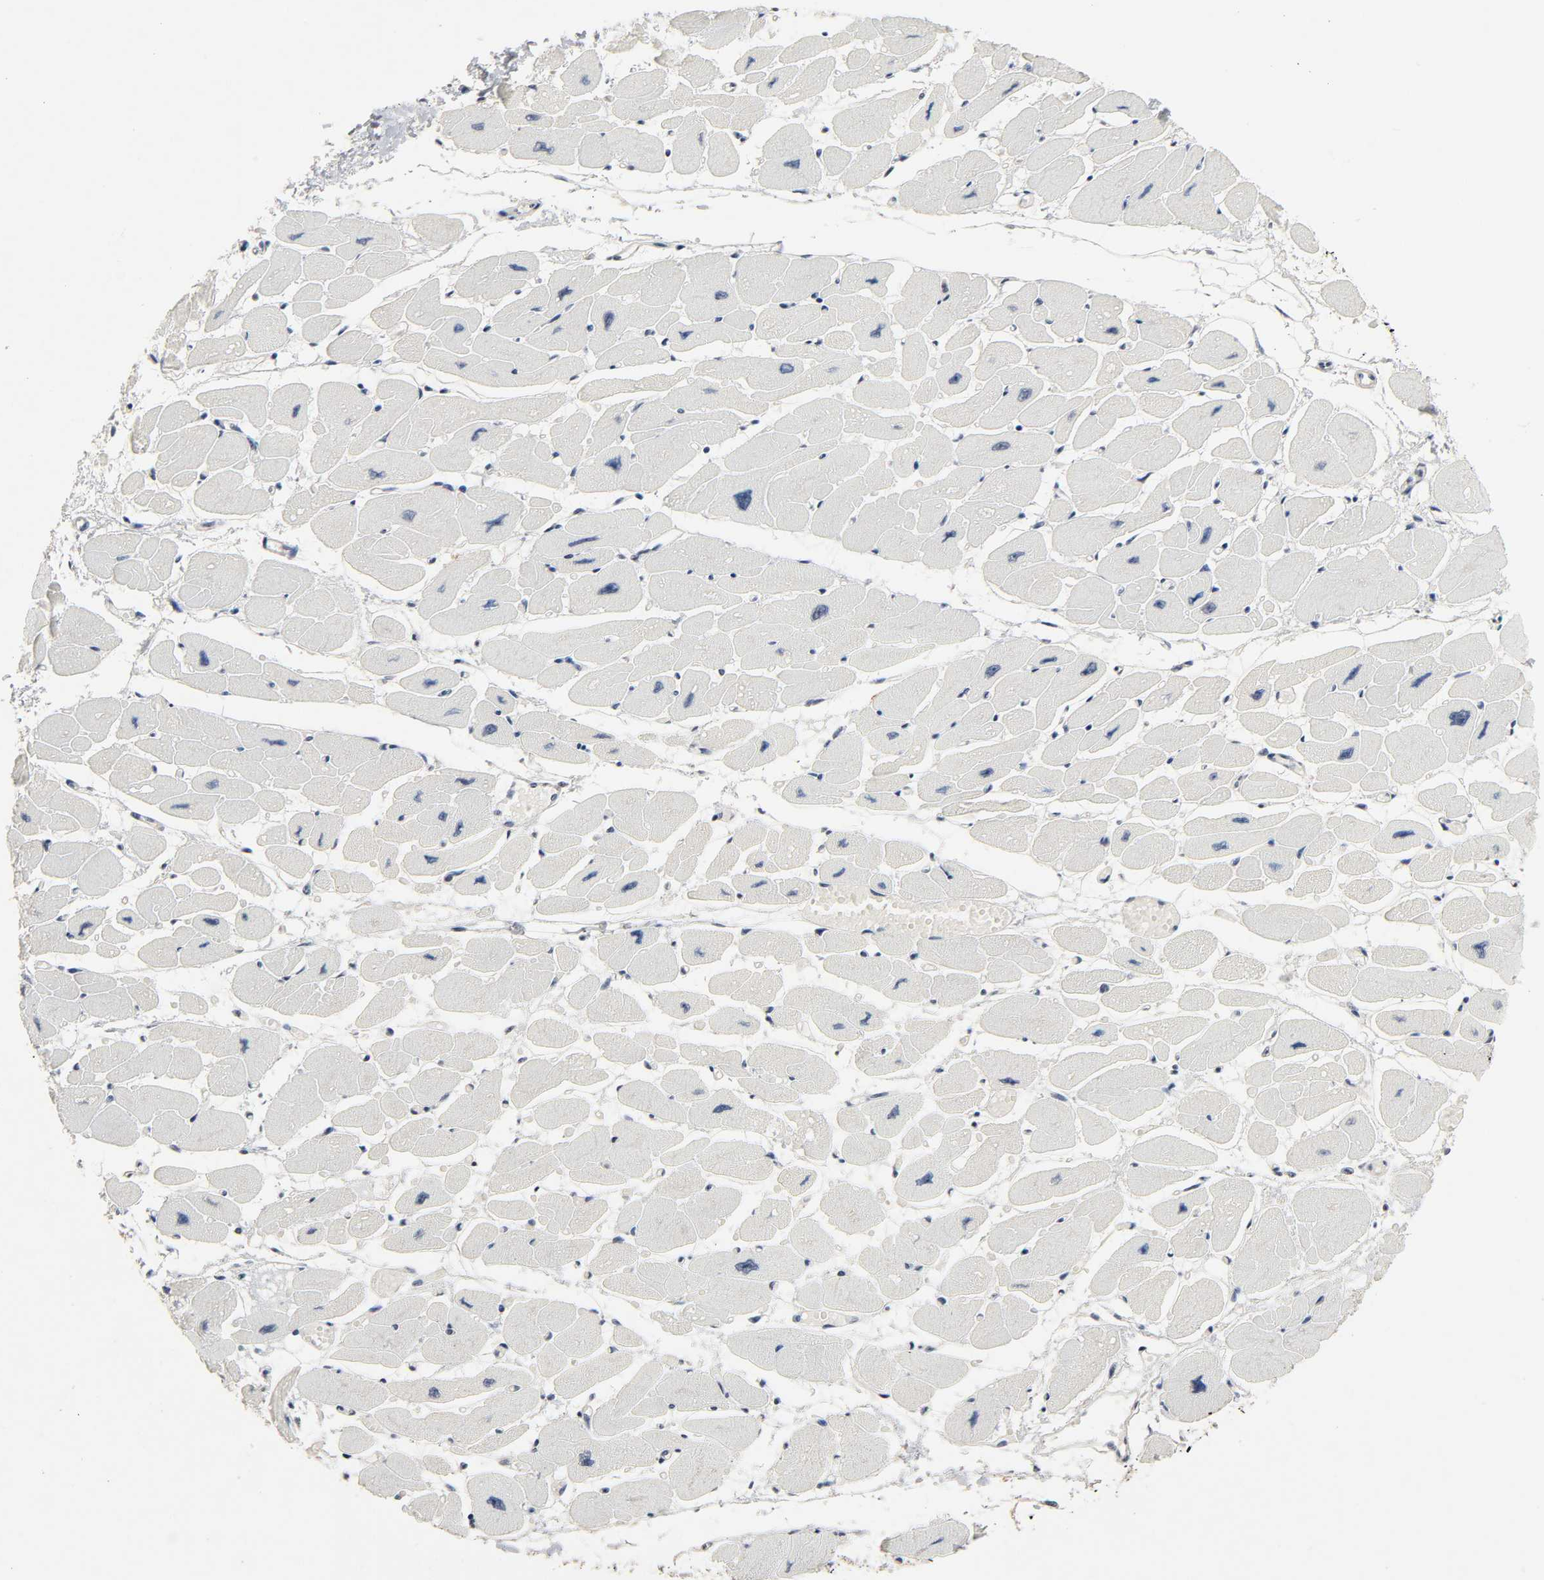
{"staining": {"intensity": "negative", "quantity": "none", "location": "none"}, "tissue": "heart muscle", "cell_type": "Cardiomyocytes", "image_type": "normal", "snomed": [{"axis": "morphology", "description": "Normal tissue, NOS"}, {"axis": "topography", "description": "Heart"}], "caption": "A micrograph of heart muscle stained for a protein shows no brown staining in cardiomyocytes.", "gene": "MAPKAPK5", "patient": {"sex": "female", "age": 54}}